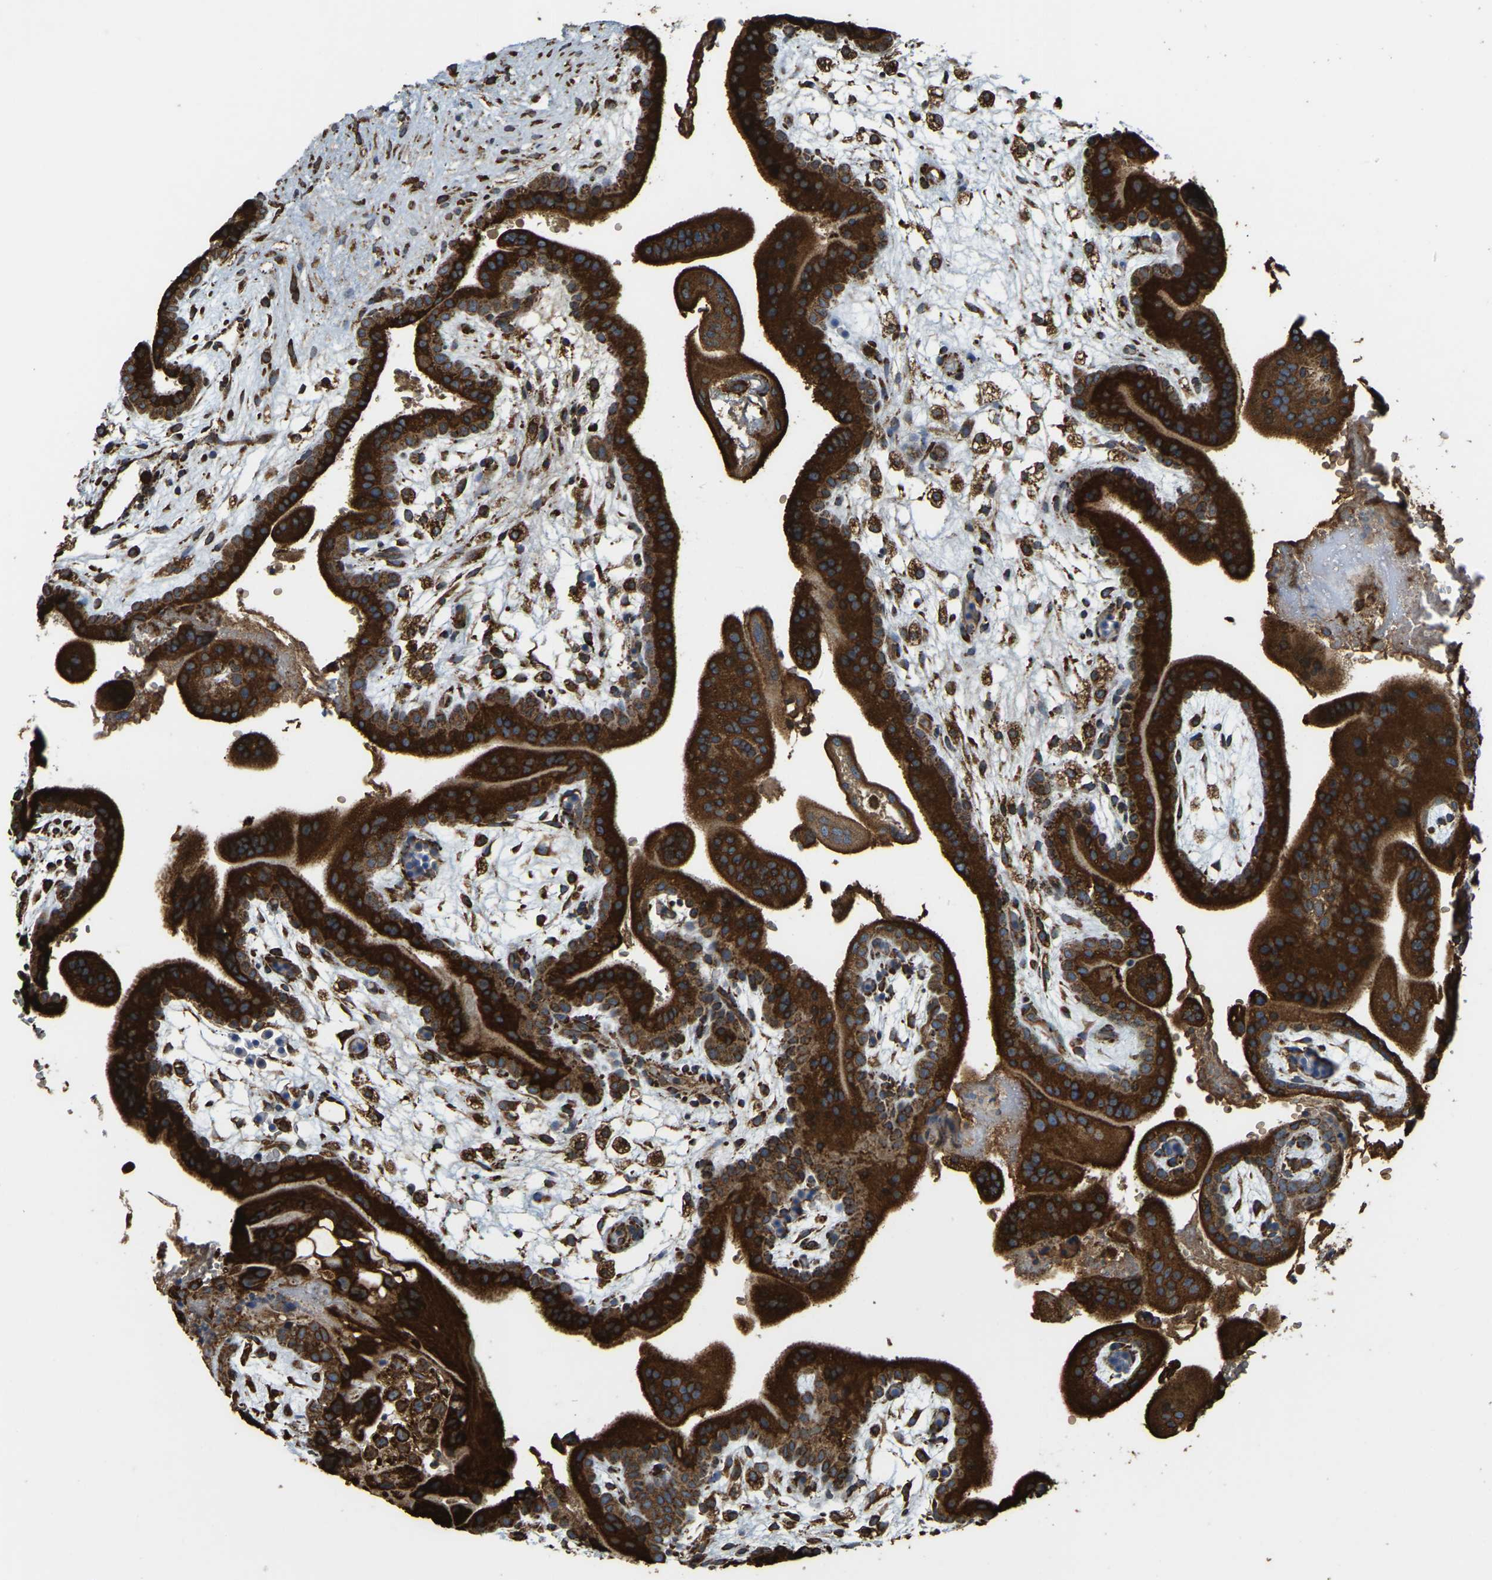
{"staining": {"intensity": "strong", "quantity": ">75%", "location": "cytoplasmic/membranous"}, "tissue": "placenta", "cell_type": "Decidual cells", "image_type": "normal", "snomed": [{"axis": "morphology", "description": "Normal tissue, NOS"}, {"axis": "topography", "description": "Placenta"}], "caption": "High-magnification brightfield microscopy of benign placenta stained with DAB (brown) and counterstained with hematoxylin (blue). decidual cells exhibit strong cytoplasmic/membranous staining is appreciated in approximately>75% of cells.", "gene": "RNF115", "patient": {"sex": "female", "age": 35}}